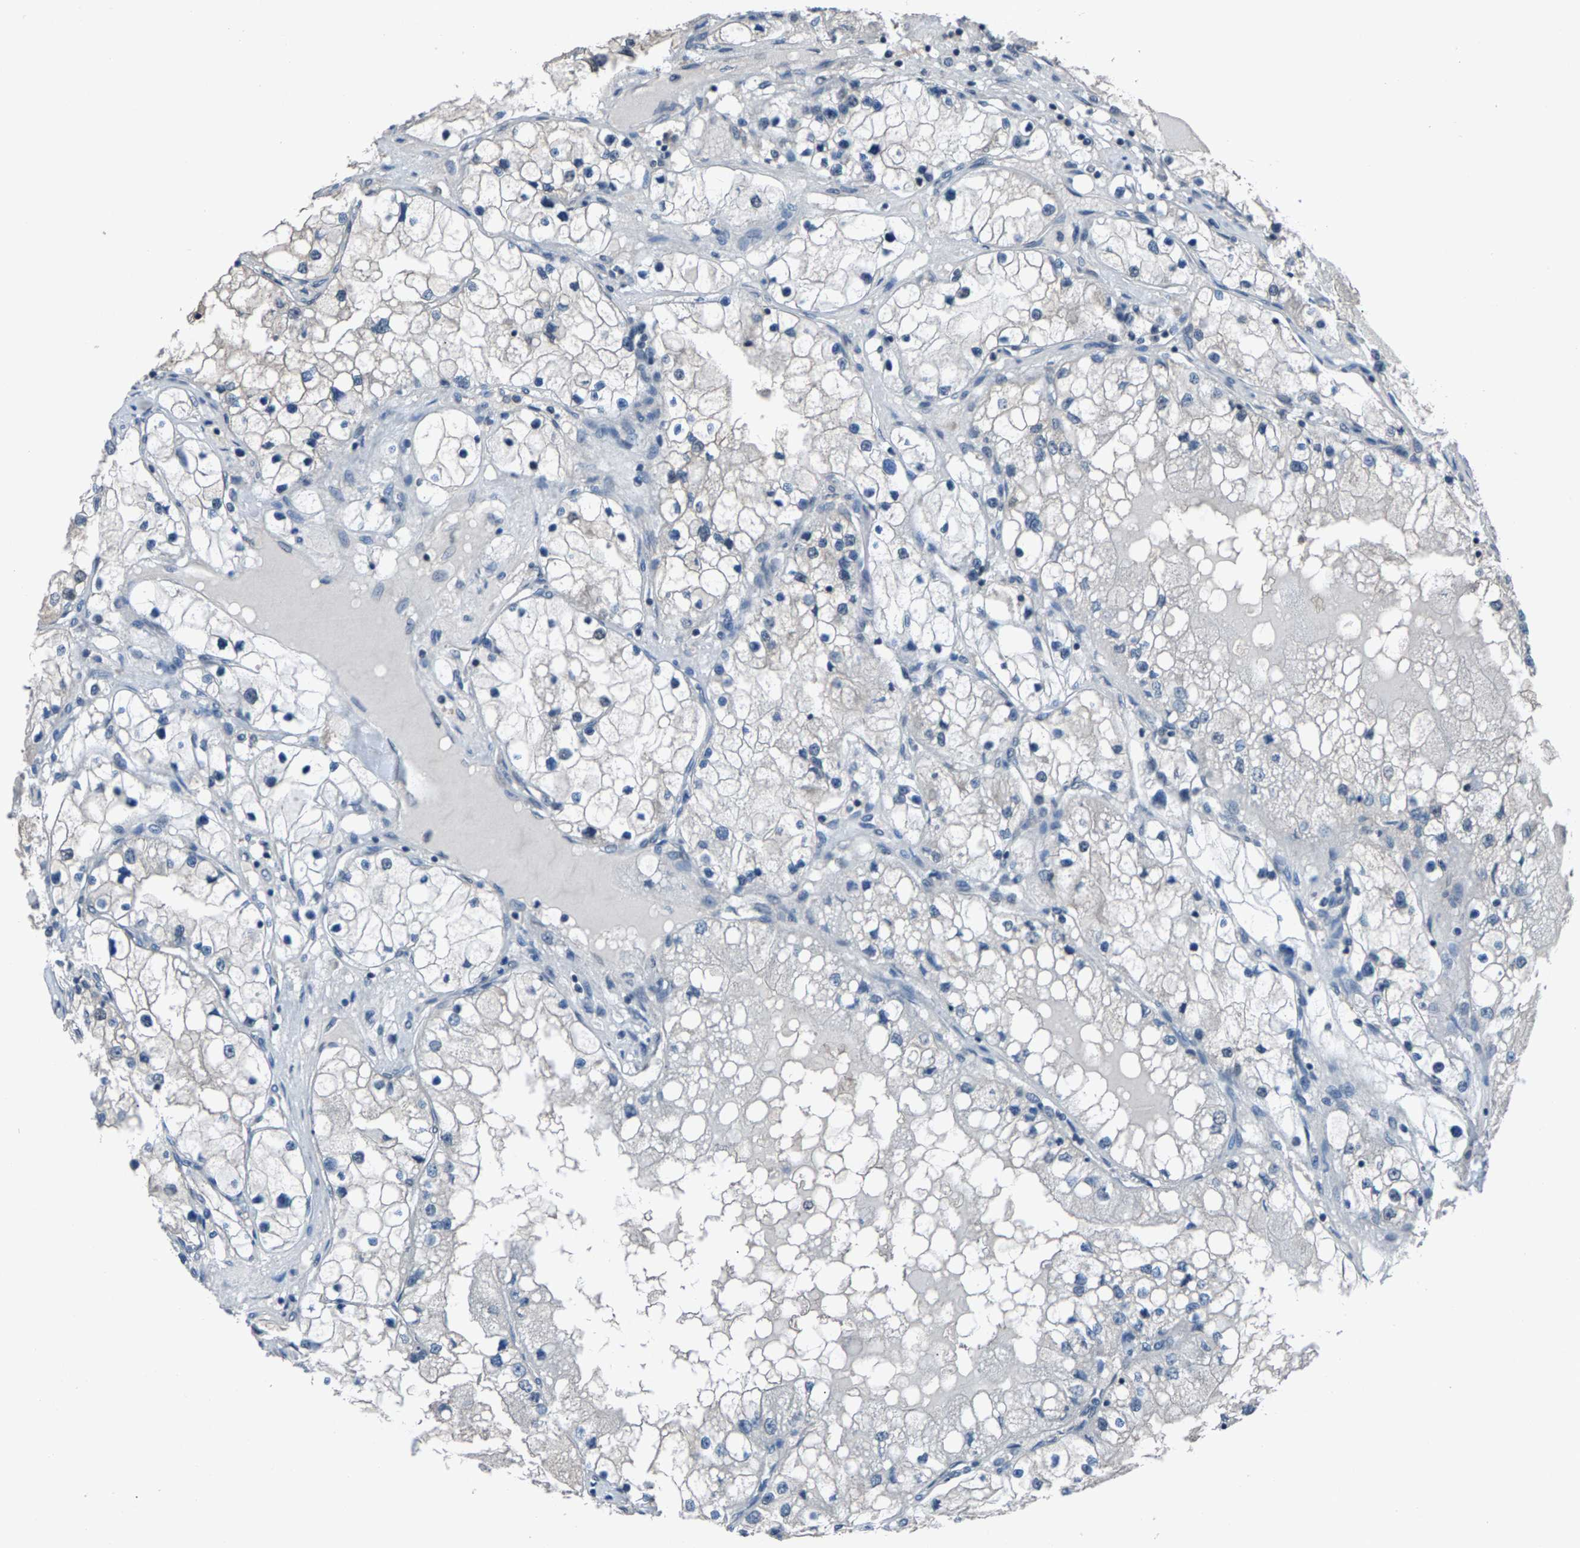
{"staining": {"intensity": "negative", "quantity": "none", "location": "none"}, "tissue": "renal cancer", "cell_type": "Tumor cells", "image_type": "cancer", "snomed": [{"axis": "morphology", "description": "Adenocarcinoma, NOS"}, {"axis": "topography", "description": "Kidney"}], "caption": "Image shows no significant protein positivity in tumor cells of renal cancer (adenocarcinoma).", "gene": "ZNF276", "patient": {"sex": "male", "age": 68}}